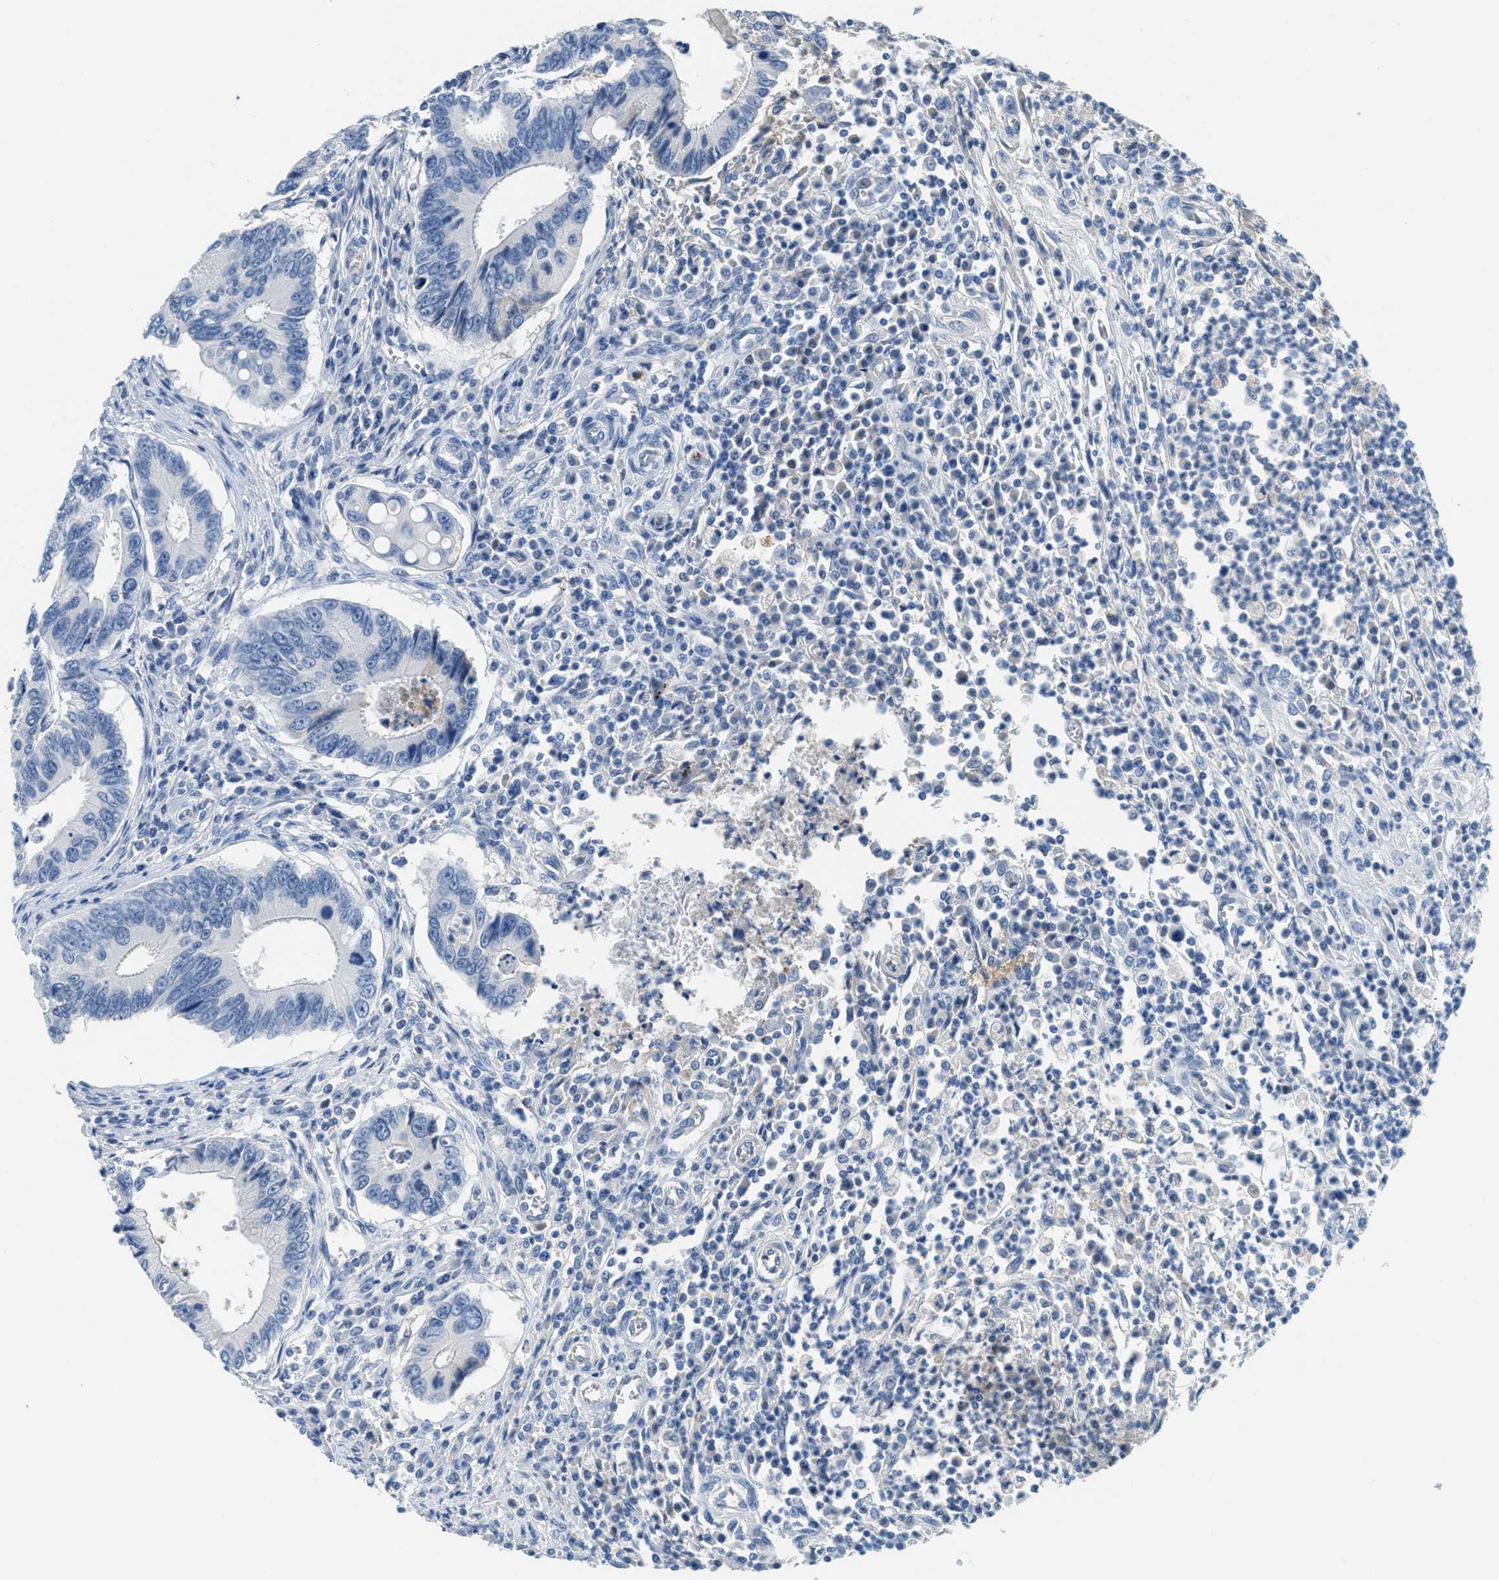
{"staining": {"intensity": "negative", "quantity": "none", "location": "none"}, "tissue": "colorectal cancer", "cell_type": "Tumor cells", "image_type": "cancer", "snomed": [{"axis": "morphology", "description": "Inflammation, NOS"}, {"axis": "morphology", "description": "Adenocarcinoma, NOS"}, {"axis": "topography", "description": "Colon"}], "caption": "Immunohistochemistry micrograph of adenocarcinoma (colorectal) stained for a protein (brown), which displays no positivity in tumor cells.", "gene": "A2M", "patient": {"sex": "male", "age": 72}}